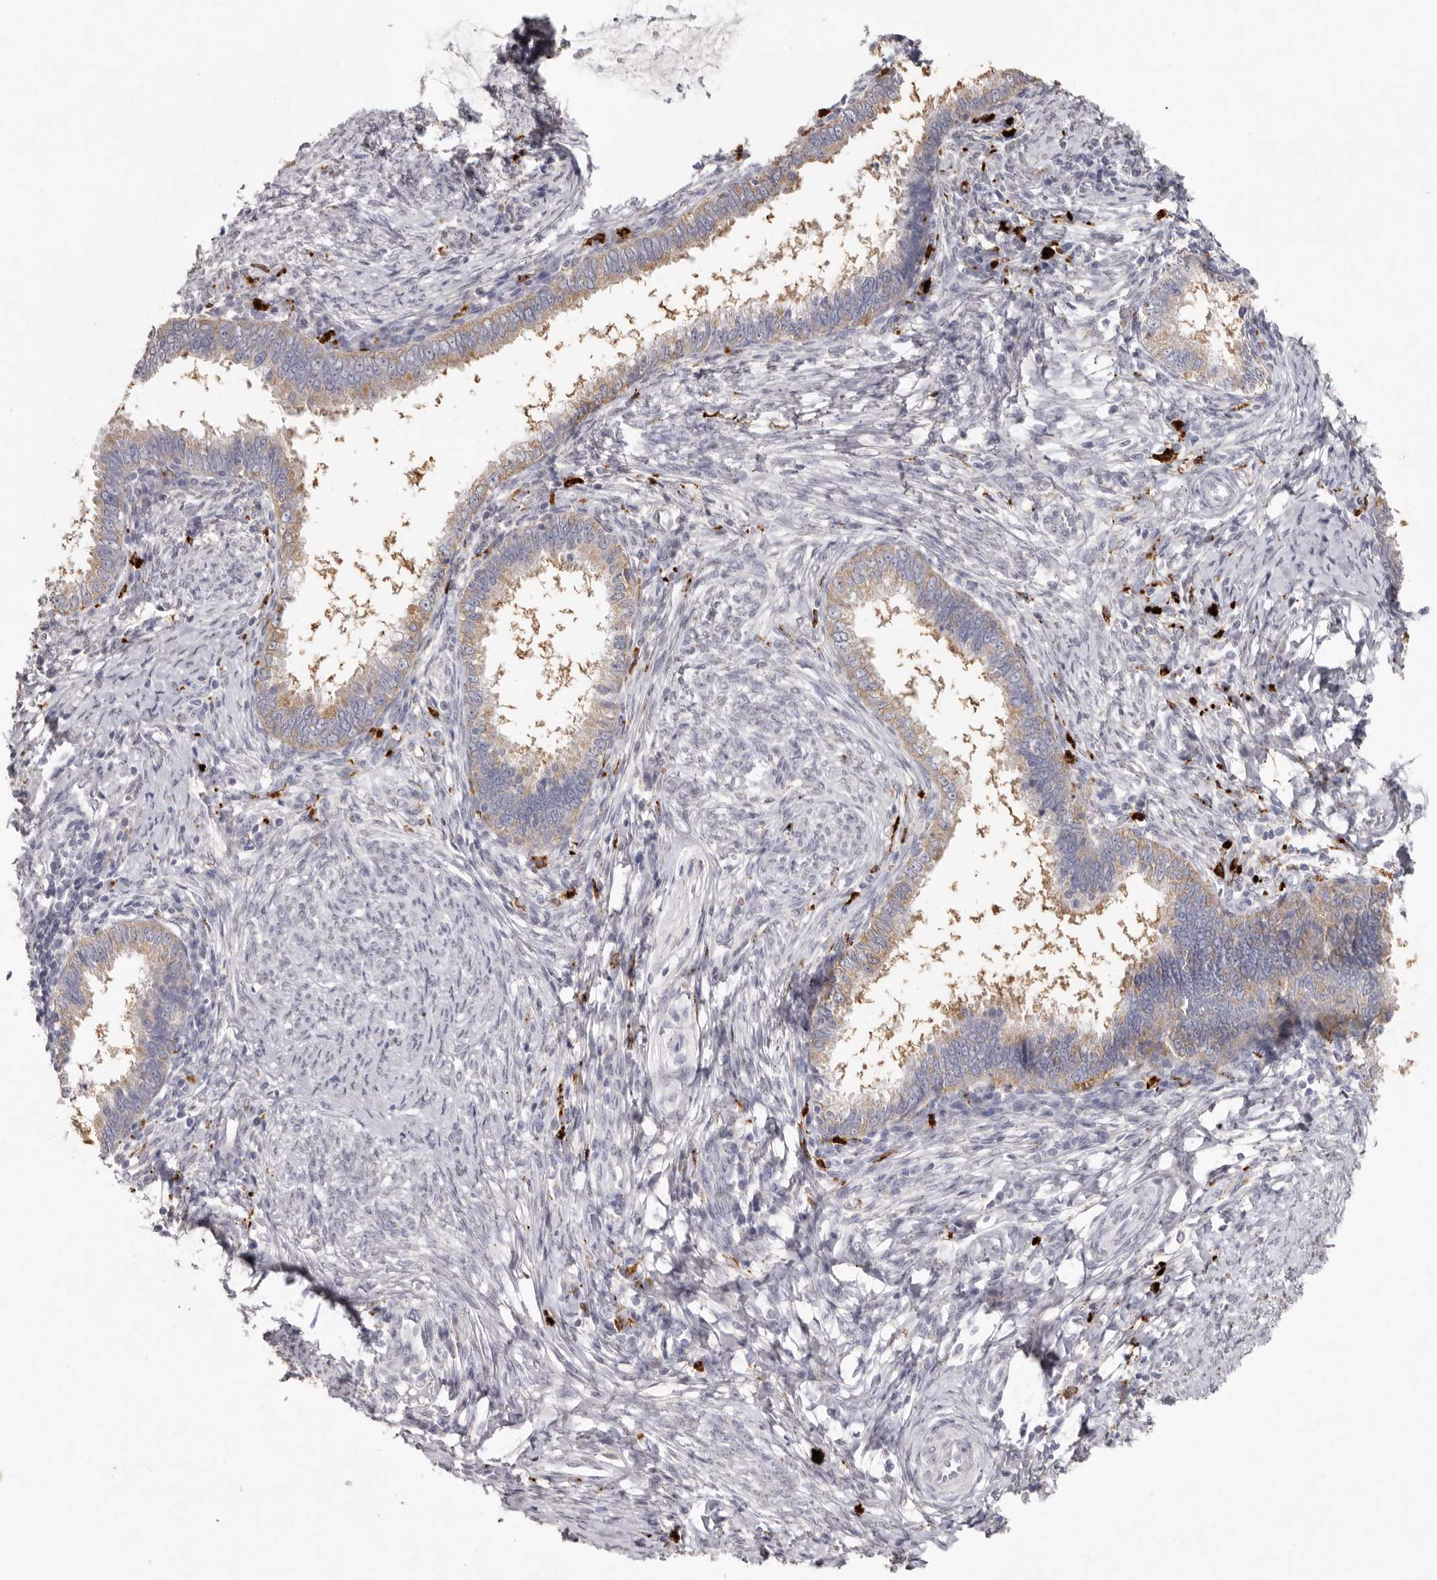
{"staining": {"intensity": "weak", "quantity": ">75%", "location": "cytoplasmic/membranous"}, "tissue": "cervical cancer", "cell_type": "Tumor cells", "image_type": "cancer", "snomed": [{"axis": "morphology", "description": "Adenocarcinoma, NOS"}, {"axis": "topography", "description": "Cervix"}], "caption": "An immunohistochemistry histopathology image of neoplastic tissue is shown. Protein staining in brown highlights weak cytoplasmic/membranous positivity in cervical cancer within tumor cells.", "gene": "FAM185A", "patient": {"sex": "female", "age": 36}}